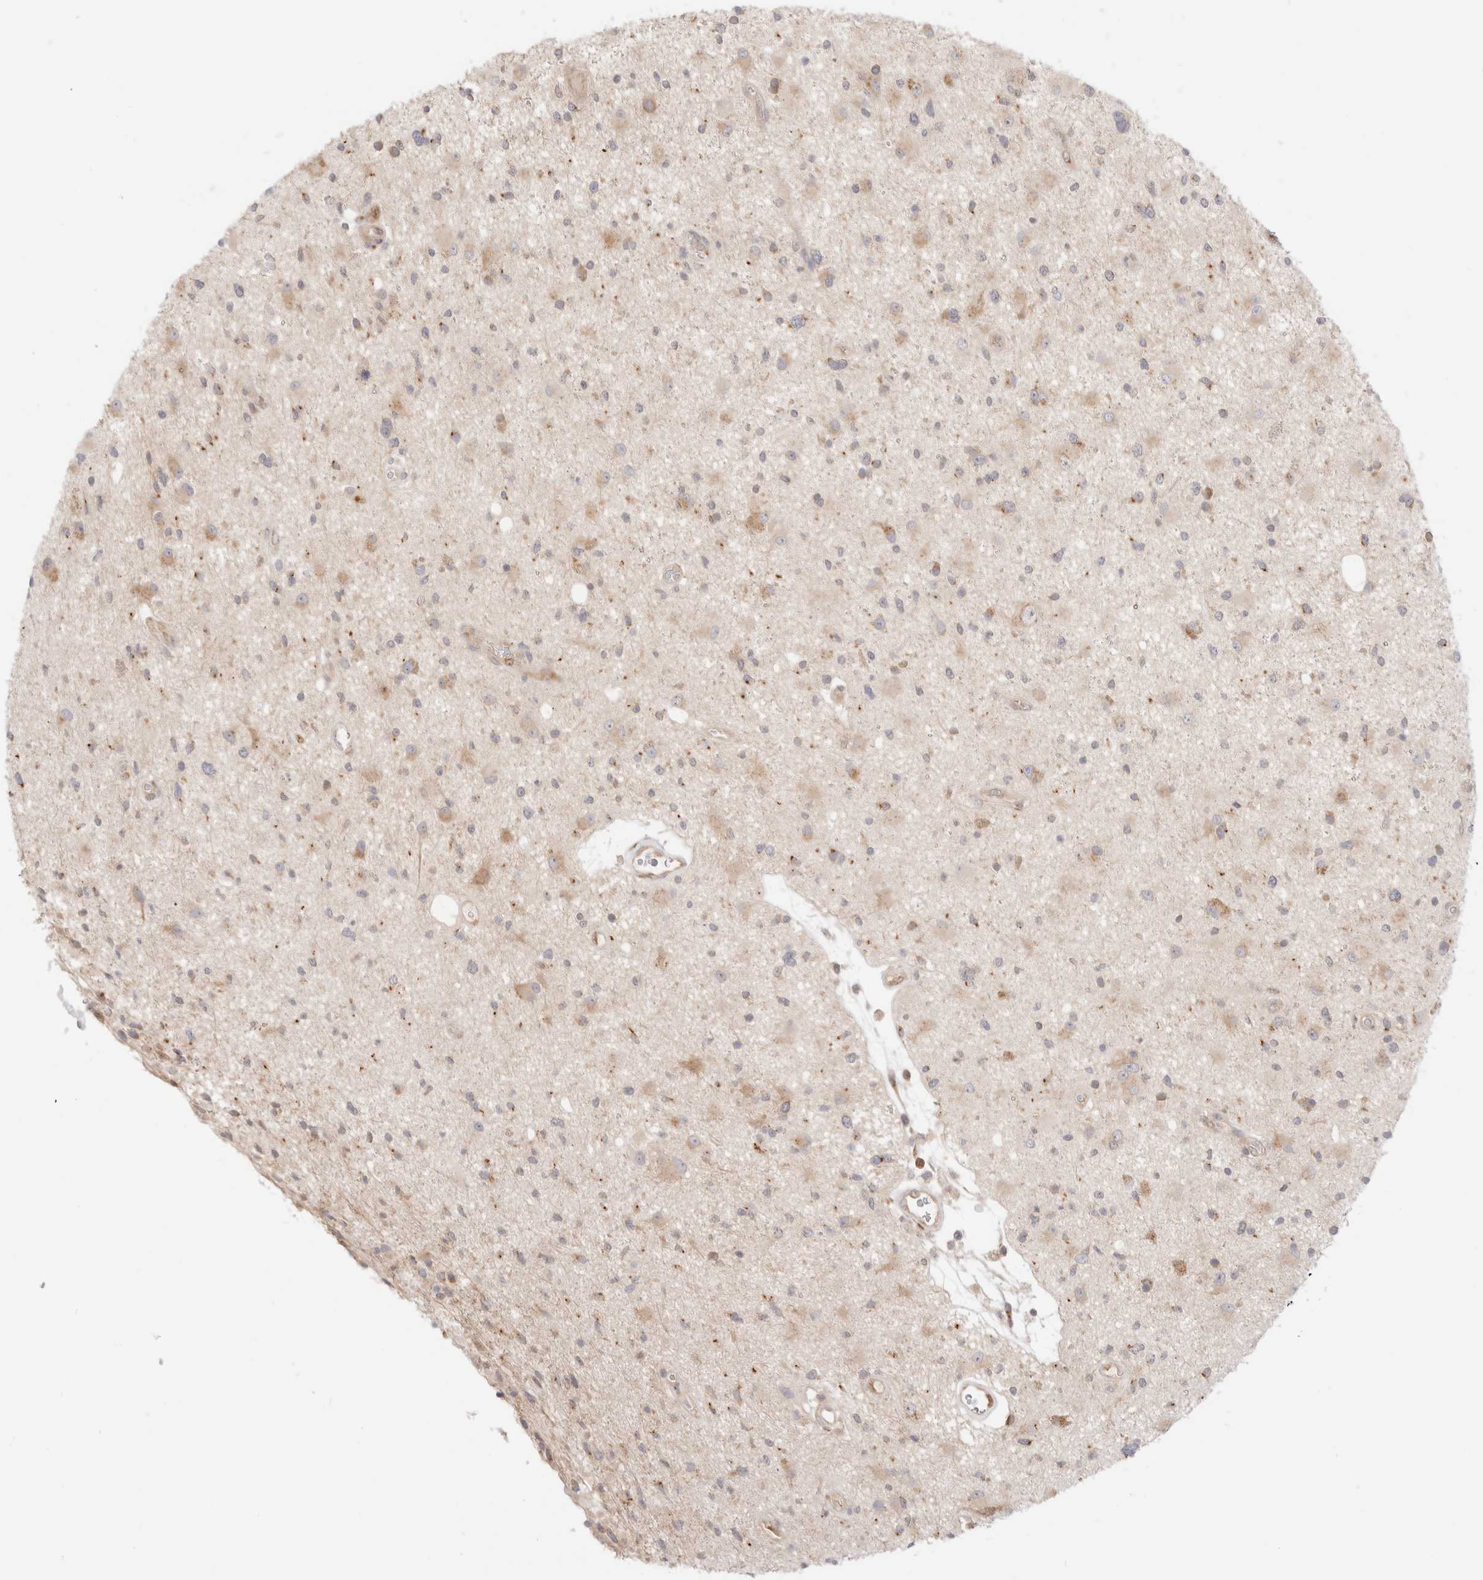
{"staining": {"intensity": "weak", "quantity": "<25%", "location": "cytoplasmic/membranous"}, "tissue": "glioma", "cell_type": "Tumor cells", "image_type": "cancer", "snomed": [{"axis": "morphology", "description": "Glioma, malignant, High grade"}, {"axis": "topography", "description": "Brain"}], "caption": "Histopathology image shows no significant protein expression in tumor cells of malignant glioma (high-grade).", "gene": "EFCAB13", "patient": {"sex": "male", "age": 33}}